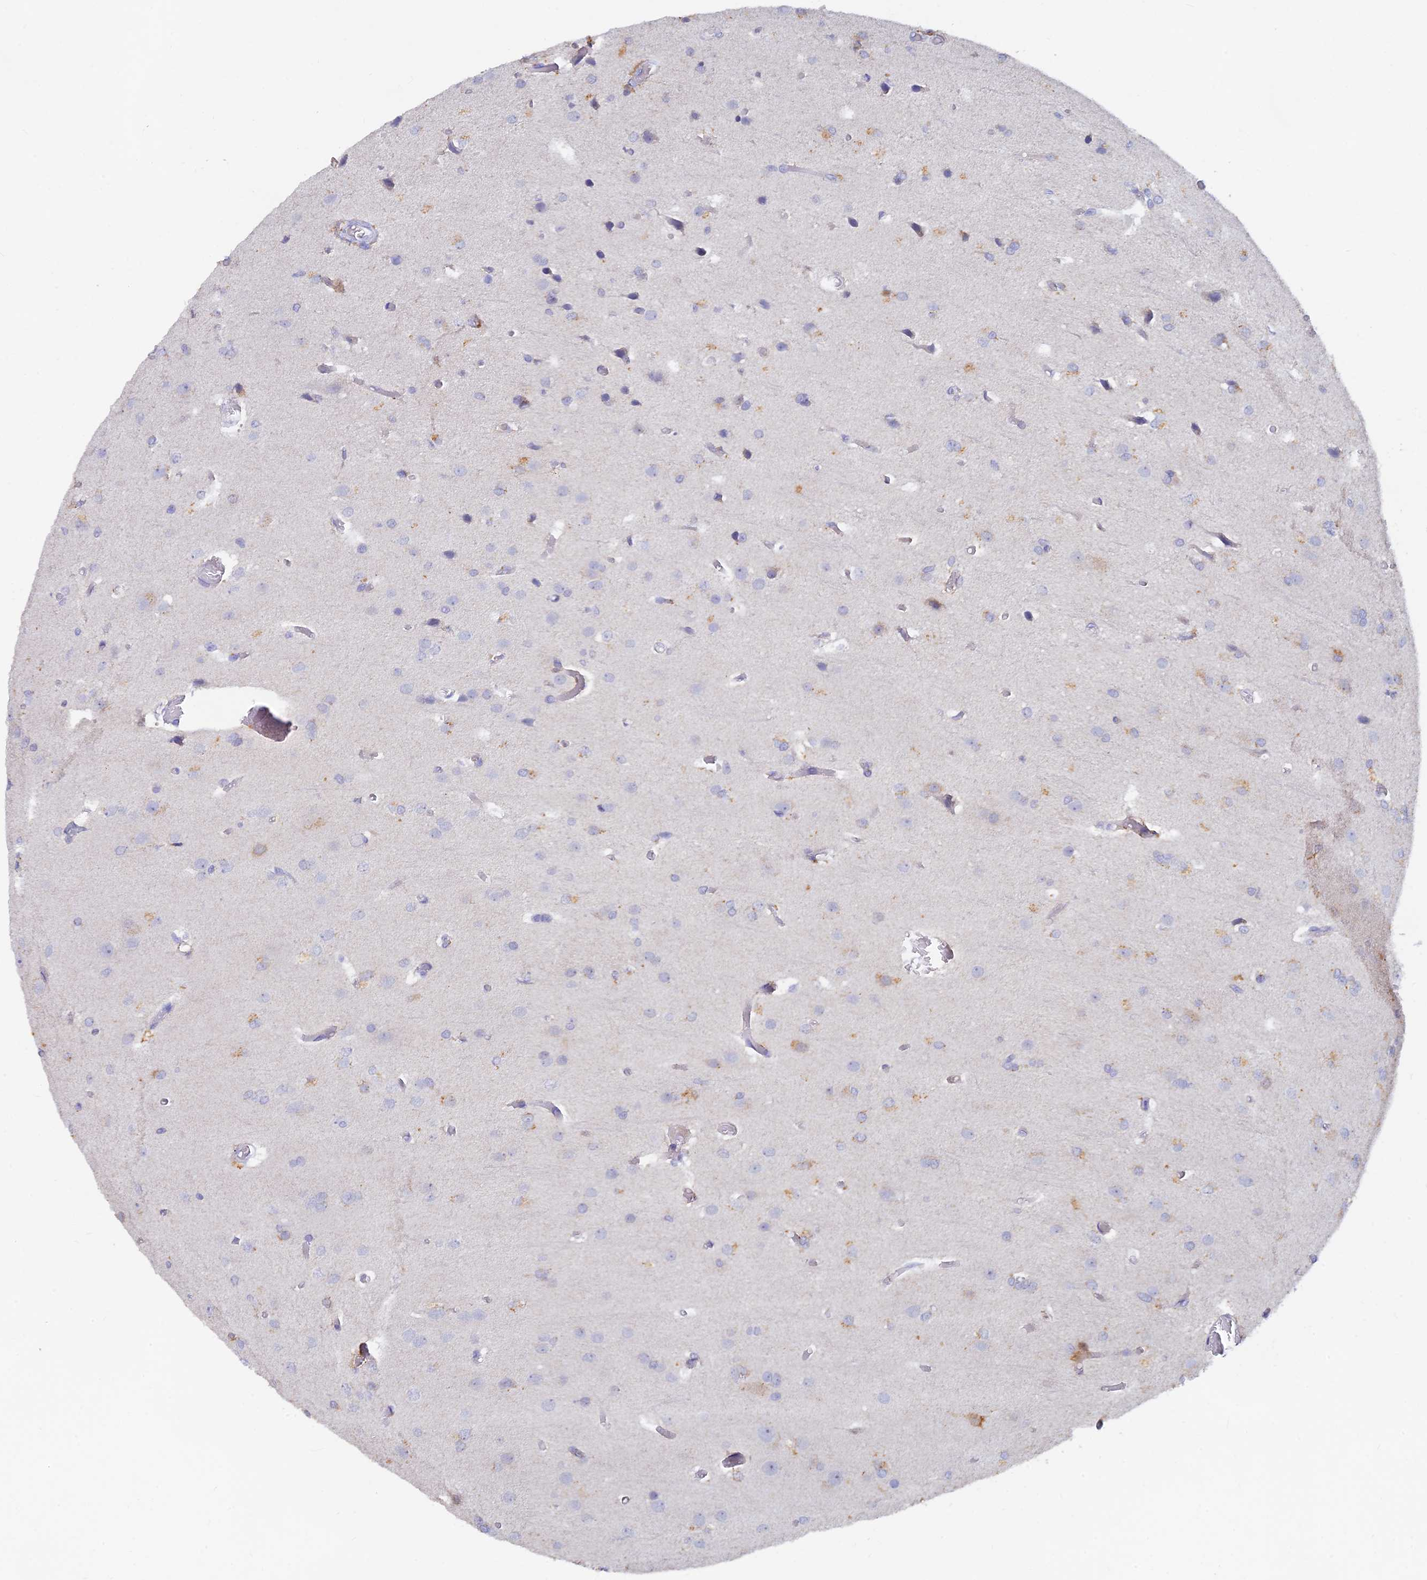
{"staining": {"intensity": "negative", "quantity": "none", "location": "none"}, "tissue": "glioma", "cell_type": "Tumor cells", "image_type": "cancer", "snomed": [{"axis": "morphology", "description": "Glioma, malignant, High grade"}, {"axis": "topography", "description": "Brain"}], "caption": "Immunohistochemistry (IHC) image of neoplastic tissue: human malignant glioma (high-grade) stained with DAB (3,3'-diaminobenzidine) shows no significant protein positivity in tumor cells.", "gene": "LRIF1", "patient": {"sex": "female", "age": 50}}